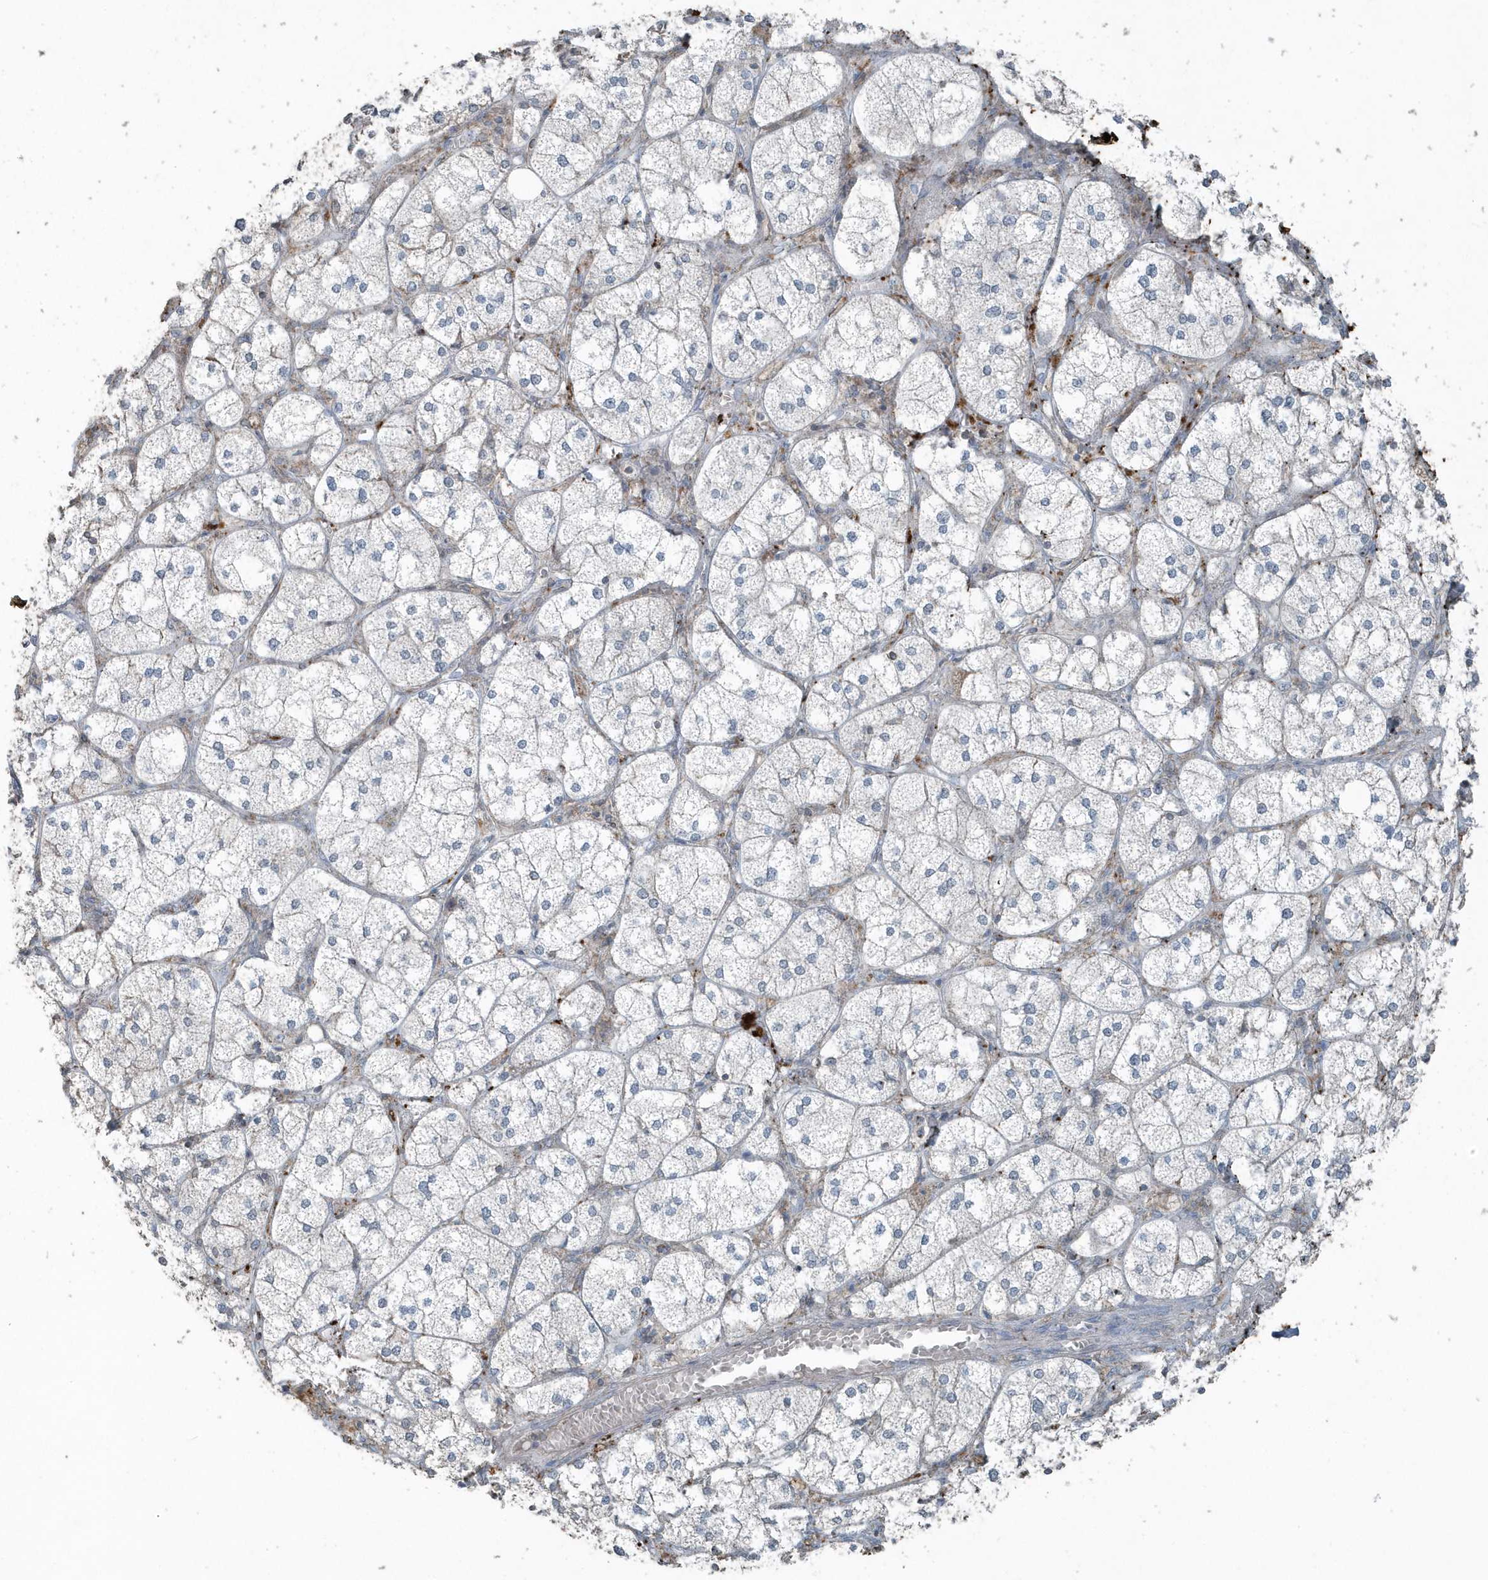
{"staining": {"intensity": "negative", "quantity": "none", "location": "none"}, "tissue": "adrenal gland", "cell_type": "Glandular cells", "image_type": "normal", "snomed": [{"axis": "morphology", "description": "Normal tissue, NOS"}, {"axis": "topography", "description": "Adrenal gland"}], "caption": "A high-resolution micrograph shows immunohistochemistry (IHC) staining of normal adrenal gland, which reveals no significant positivity in glandular cells.", "gene": "ACTC1", "patient": {"sex": "female", "age": 61}}